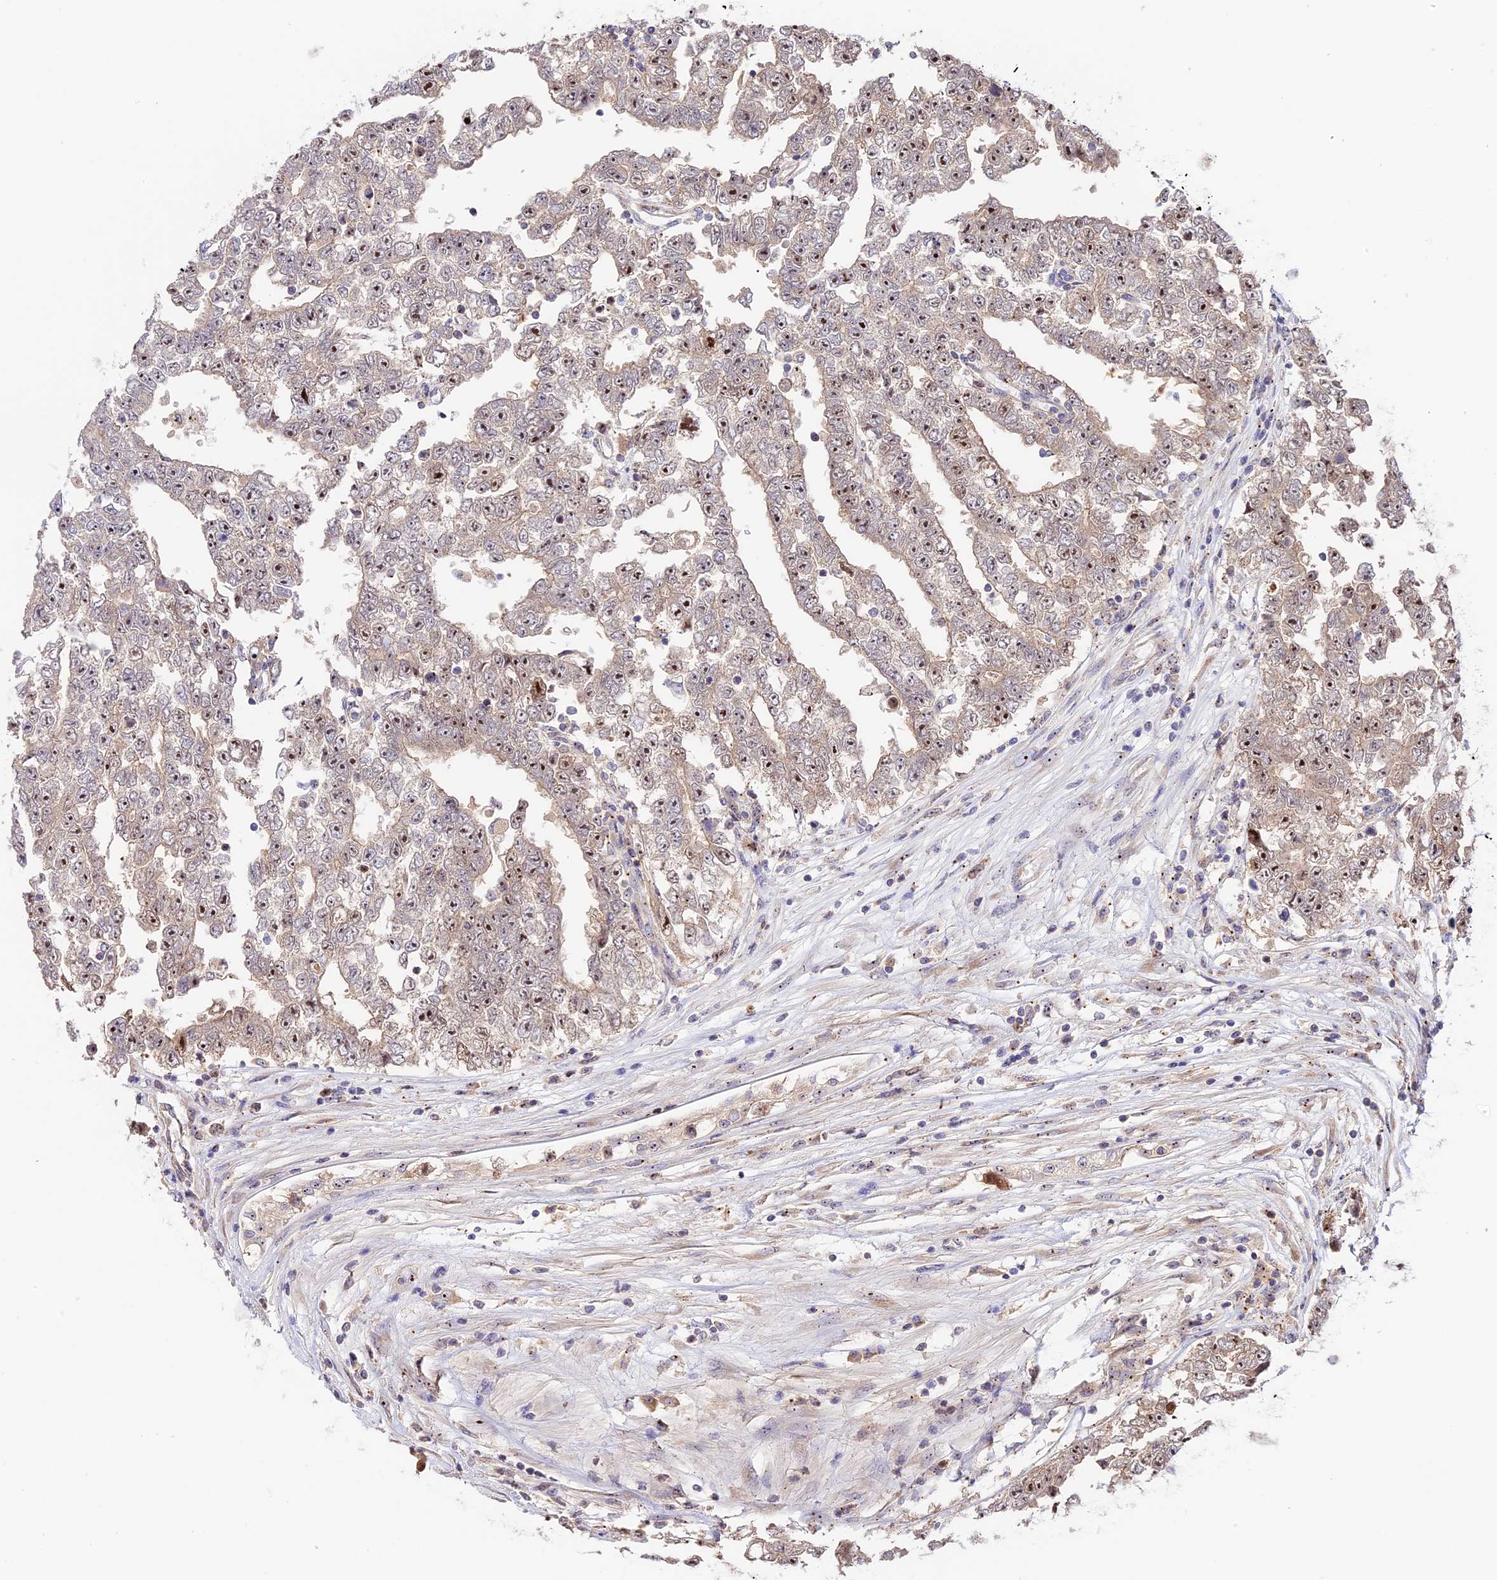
{"staining": {"intensity": "moderate", "quantity": ">75%", "location": "nuclear"}, "tissue": "testis cancer", "cell_type": "Tumor cells", "image_type": "cancer", "snomed": [{"axis": "morphology", "description": "Carcinoma, Embryonal, NOS"}, {"axis": "topography", "description": "Testis"}], "caption": "The immunohistochemical stain shows moderate nuclear expression in tumor cells of testis embryonal carcinoma tissue.", "gene": "RAD51", "patient": {"sex": "male", "age": 25}}